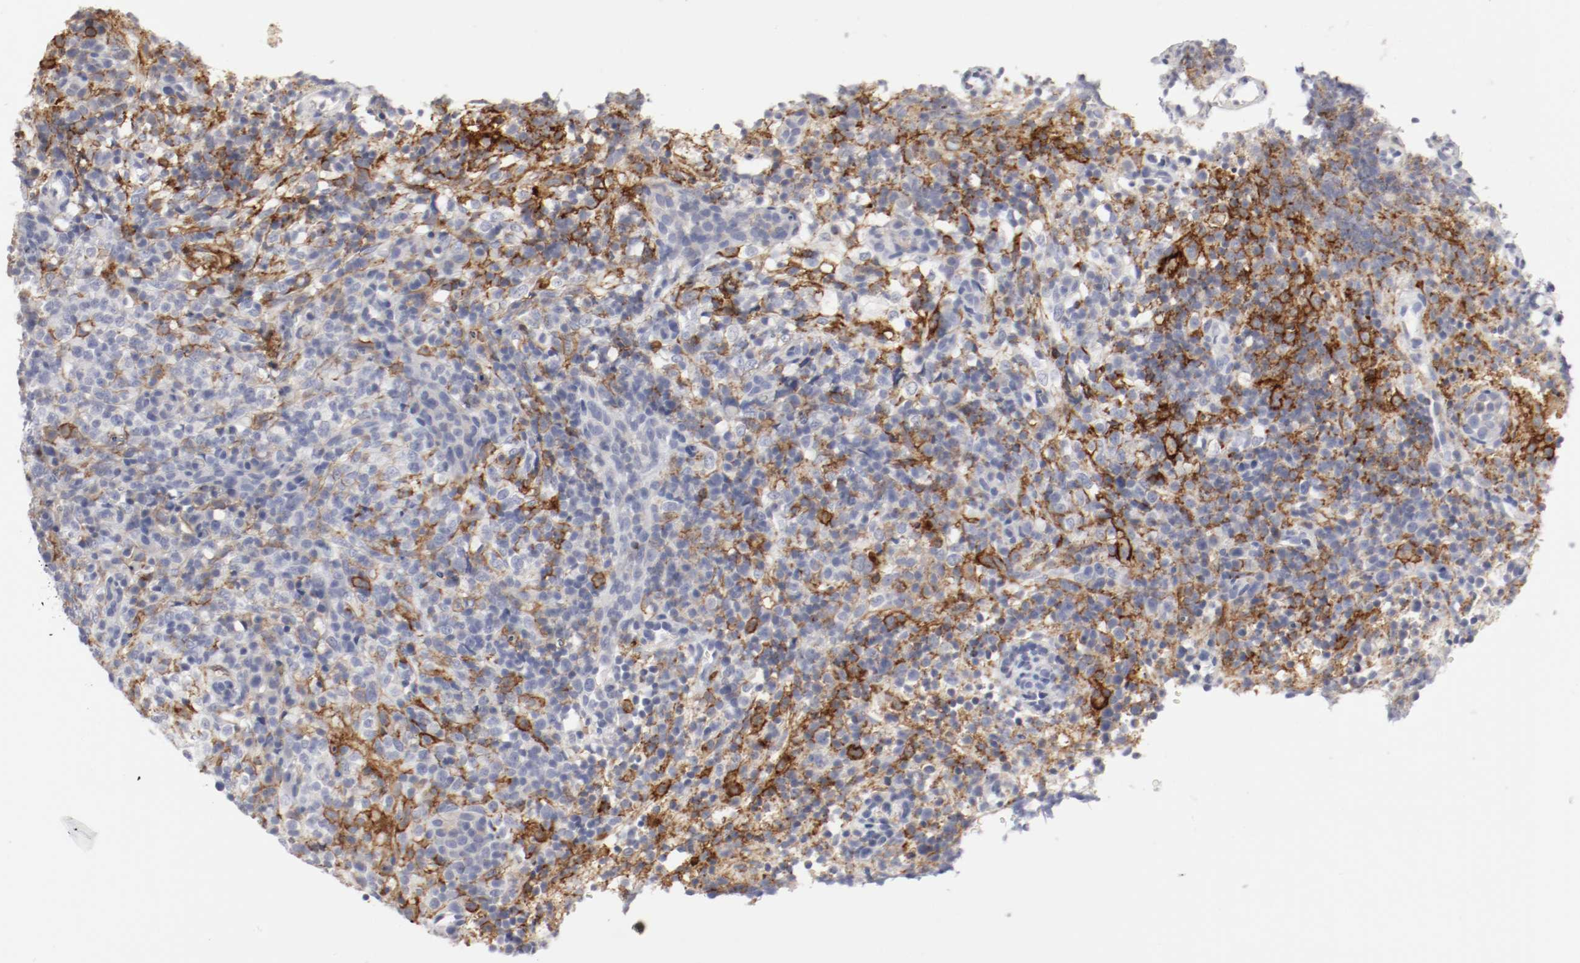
{"staining": {"intensity": "negative", "quantity": "none", "location": "none"}, "tissue": "lymphoma", "cell_type": "Tumor cells", "image_type": "cancer", "snomed": [{"axis": "morphology", "description": "Malignant lymphoma, non-Hodgkin's type, High grade"}, {"axis": "topography", "description": "Lymph node"}], "caption": "The histopathology image reveals no significant expression in tumor cells of lymphoma.", "gene": "ITGAX", "patient": {"sex": "female", "age": 76}}